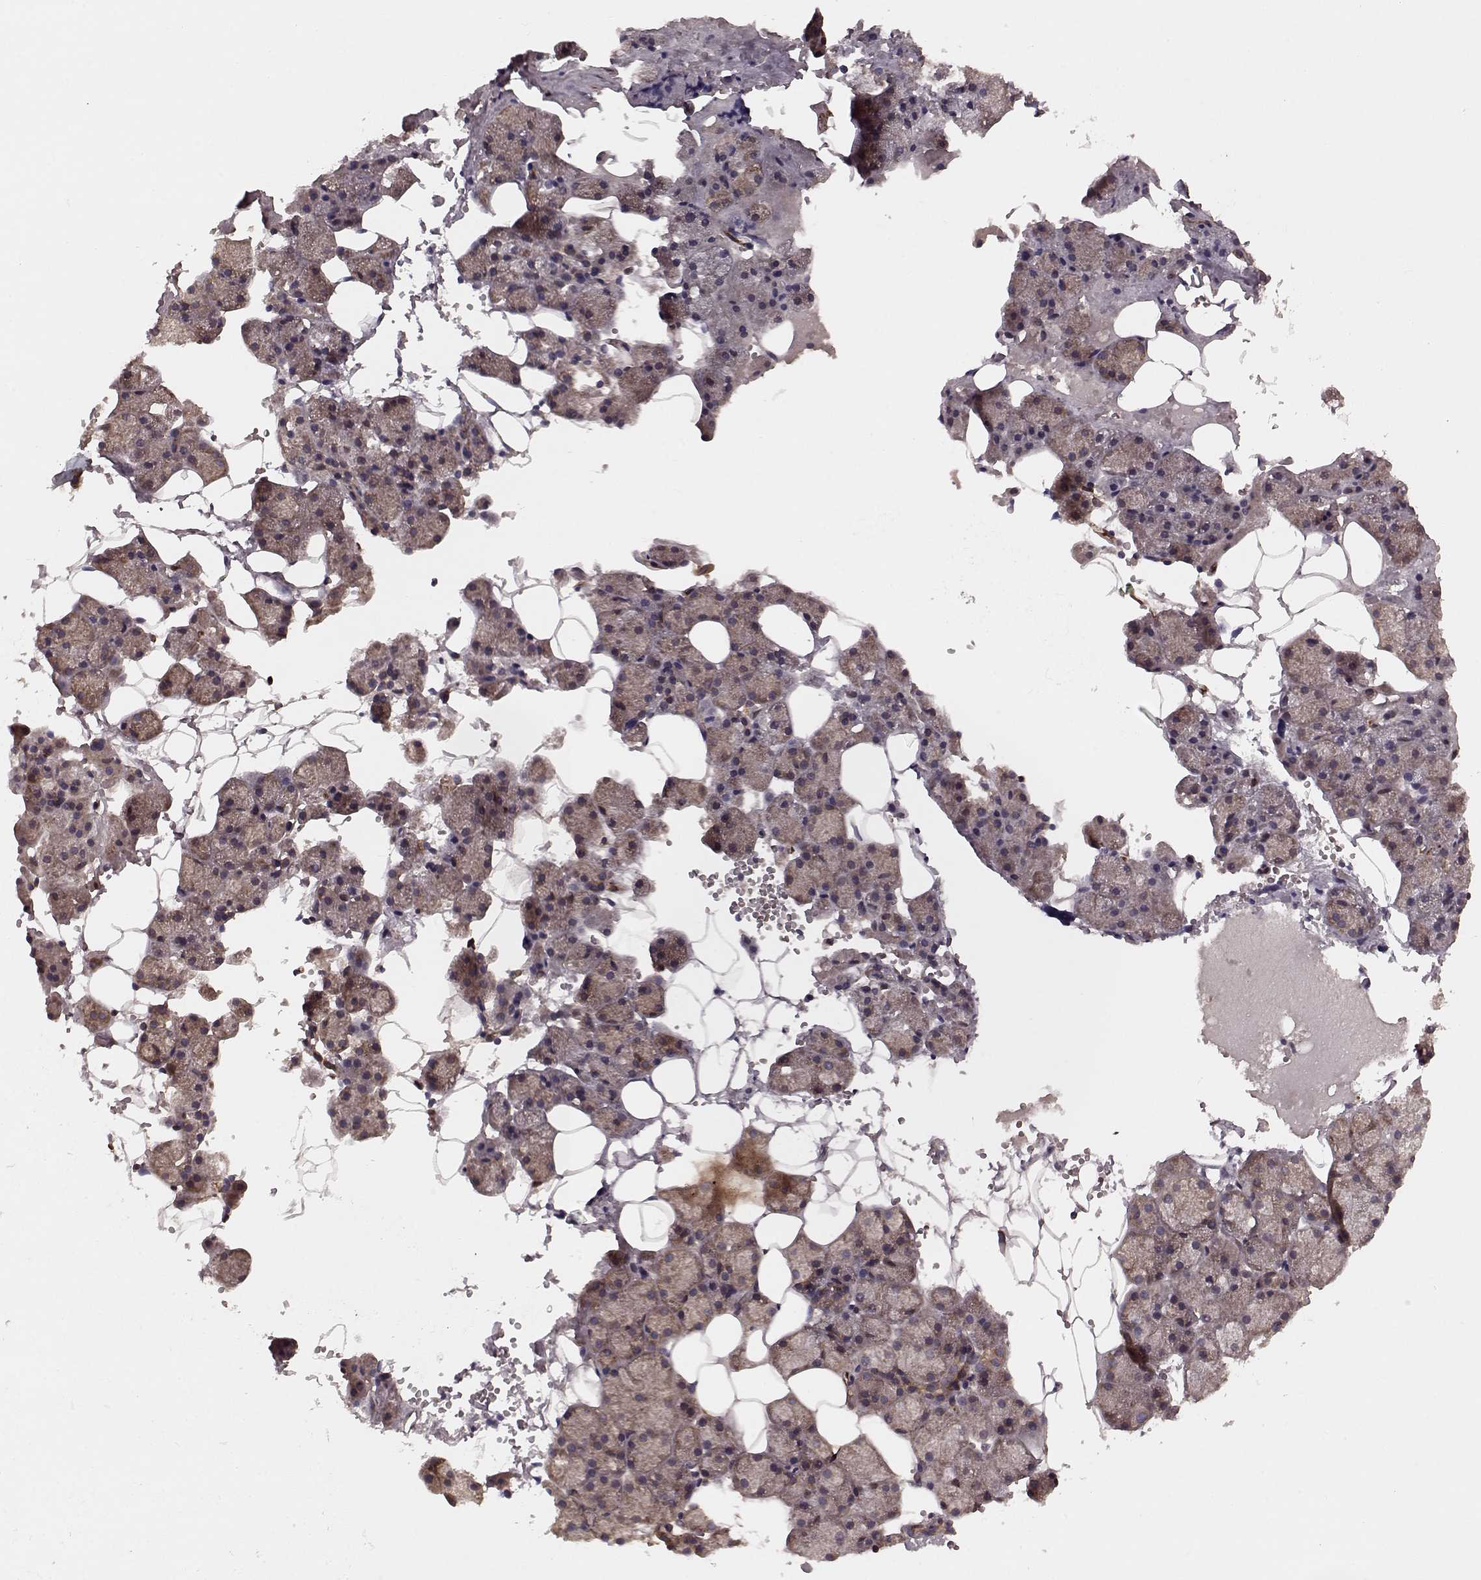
{"staining": {"intensity": "moderate", "quantity": ">75%", "location": "cytoplasmic/membranous"}, "tissue": "salivary gland", "cell_type": "Glandular cells", "image_type": "normal", "snomed": [{"axis": "morphology", "description": "Normal tissue, NOS"}, {"axis": "topography", "description": "Salivary gland"}], "caption": "This photomicrograph displays immunohistochemistry (IHC) staining of benign salivary gland, with medium moderate cytoplasmic/membranous expression in about >75% of glandular cells.", "gene": "AGPAT1", "patient": {"sex": "male", "age": 38}}